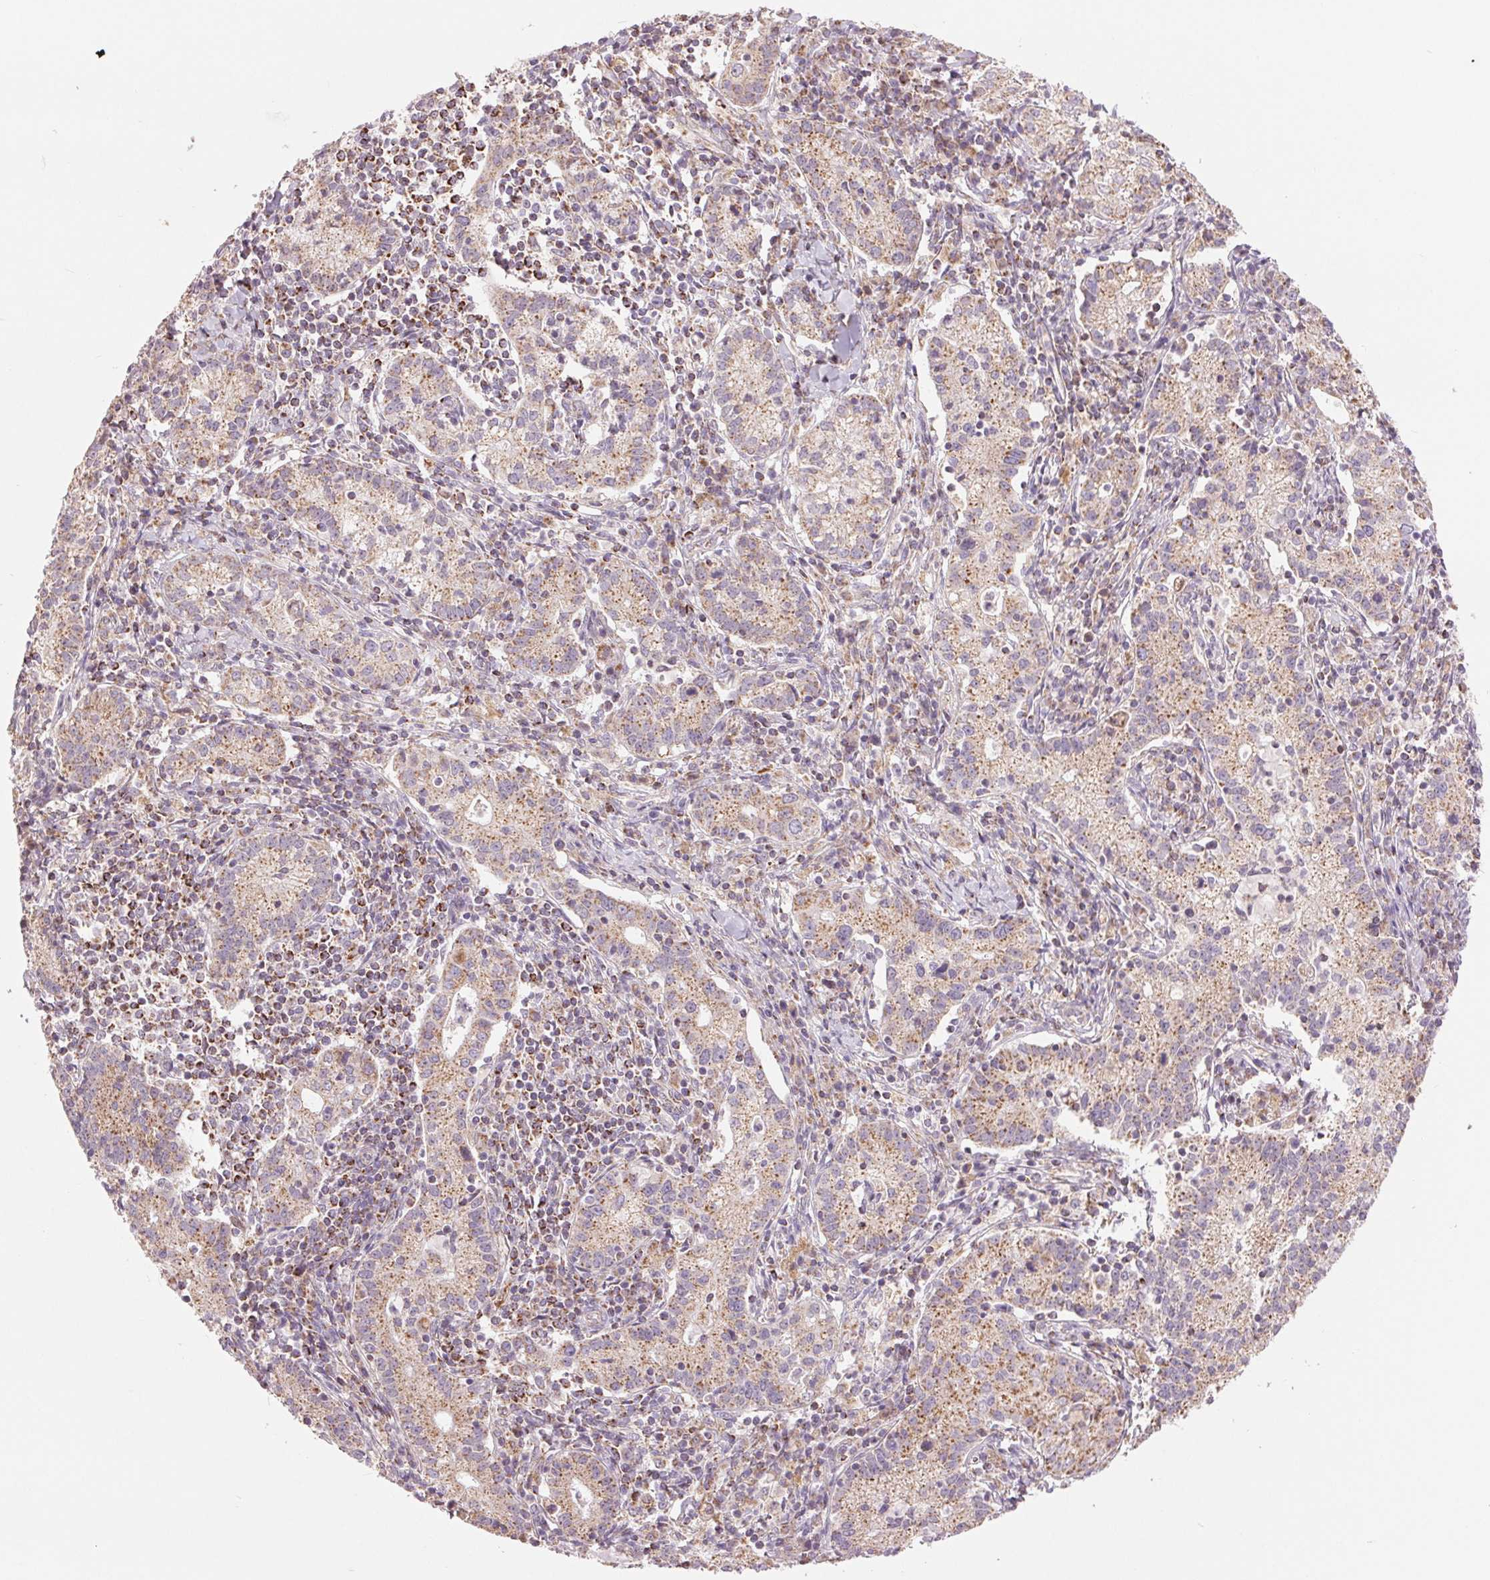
{"staining": {"intensity": "moderate", "quantity": ">75%", "location": "cytoplasmic/membranous"}, "tissue": "cervical cancer", "cell_type": "Tumor cells", "image_type": "cancer", "snomed": [{"axis": "morphology", "description": "Normal tissue, NOS"}, {"axis": "morphology", "description": "Adenocarcinoma, NOS"}, {"axis": "topography", "description": "Cervix"}], "caption": "Protein analysis of adenocarcinoma (cervical) tissue demonstrates moderate cytoplasmic/membranous expression in about >75% of tumor cells.", "gene": "DGUOK", "patient": {"sex": "female", "age": 44}}